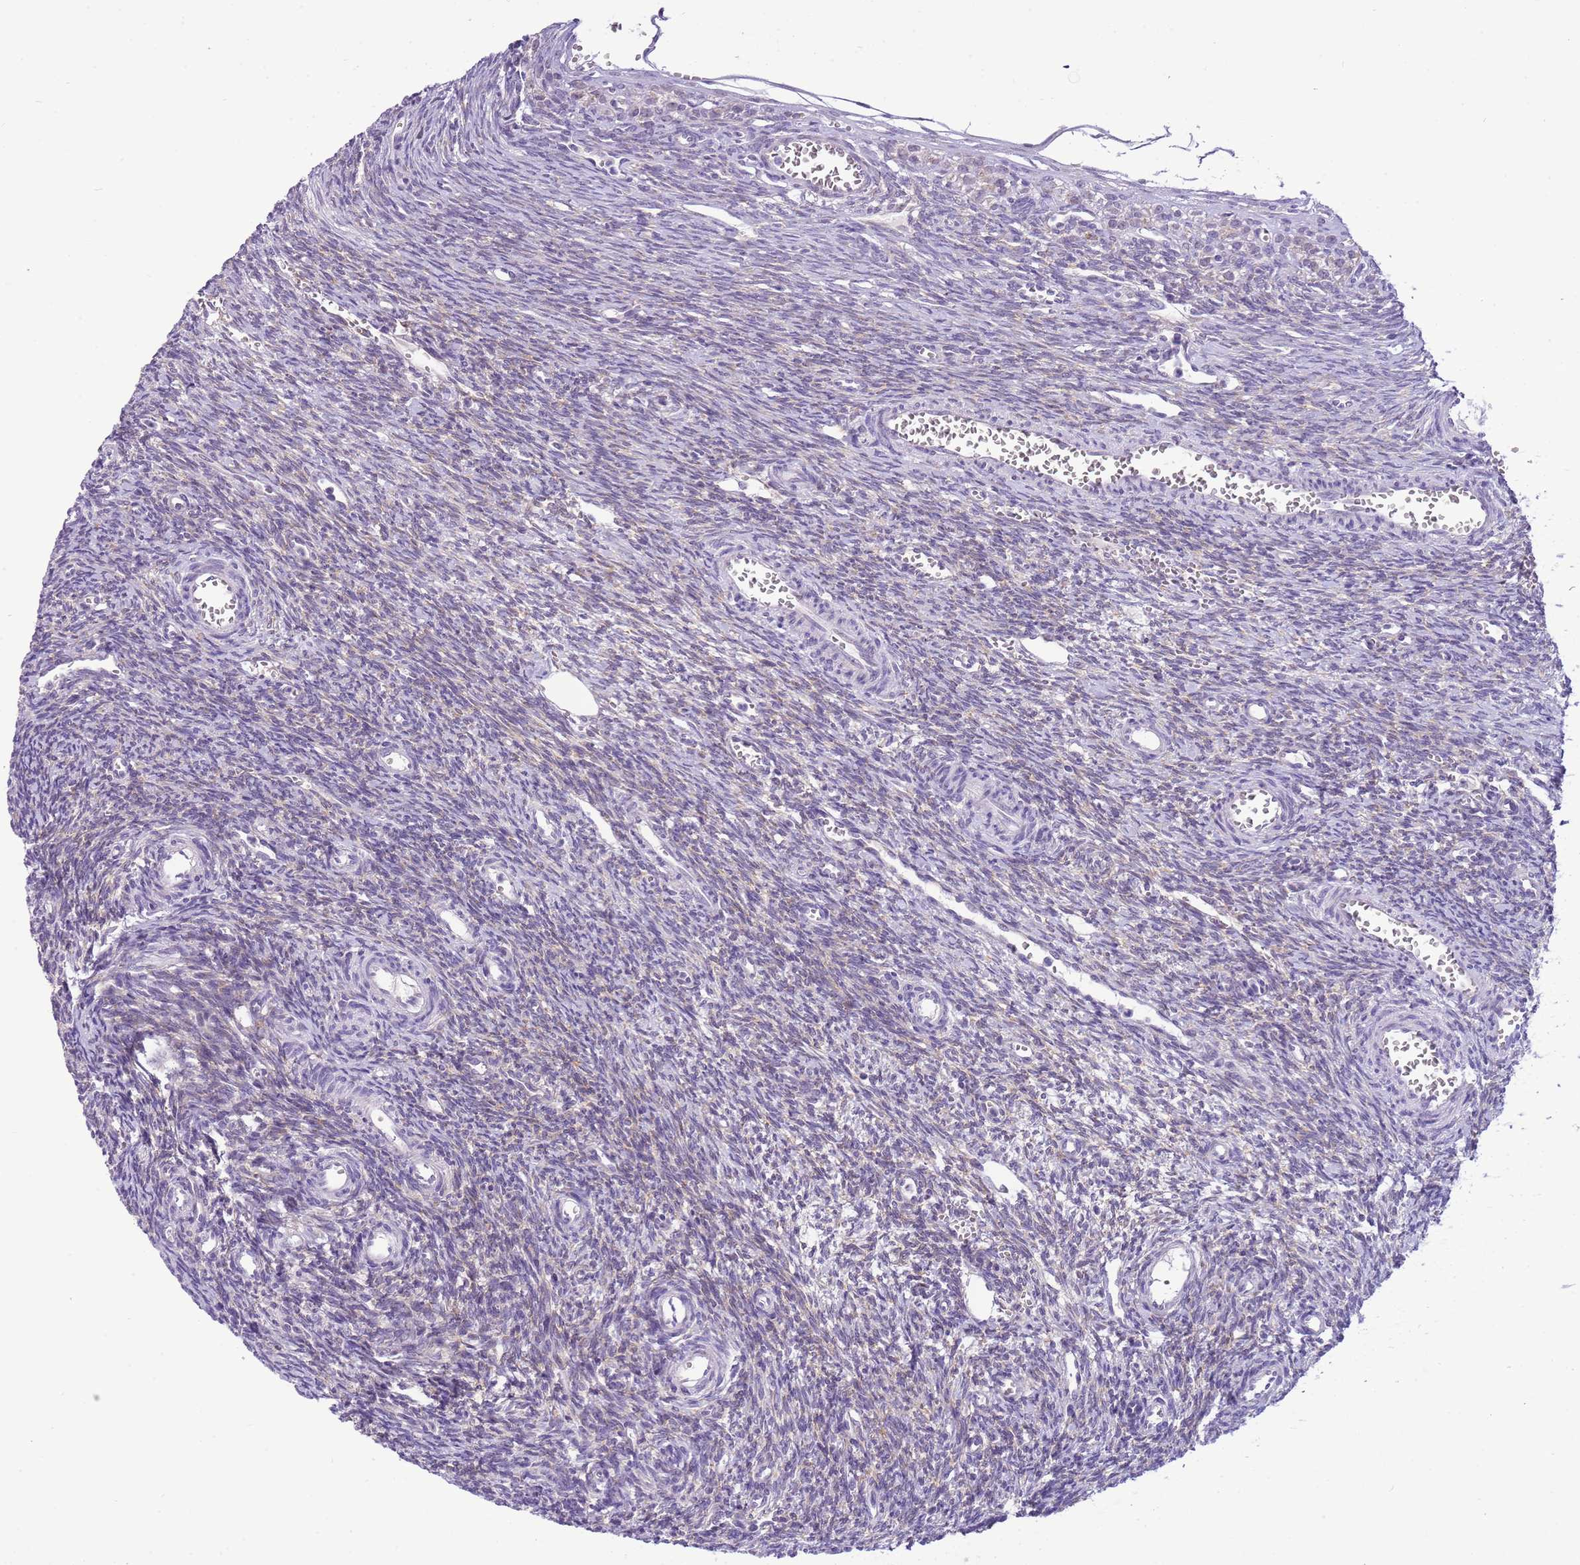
{"staining": {"intensity": "negative", "quantity": "none", "location": "none"}, "tissue": "ovary", "cell_type": "Ovarian stroma cells", "image_type": "normal", "snomed": [{"axis": "morphology", "description": "Normal tissue, NOS"}, {"axis": "topography", "description": "Ovary"}], "caption": "A histopathology image of human ovary is negative for staining in ovarian stroma cells. (Stains: DAB (3,3'-diaminobenzidine) immunohistochemistry (IHC) with hematoxylin counter stain, Microscopy: brightfield microscopy at high magnification).", "gene": "FAM120C", "patient": {"sex": "female", "age": 39}}